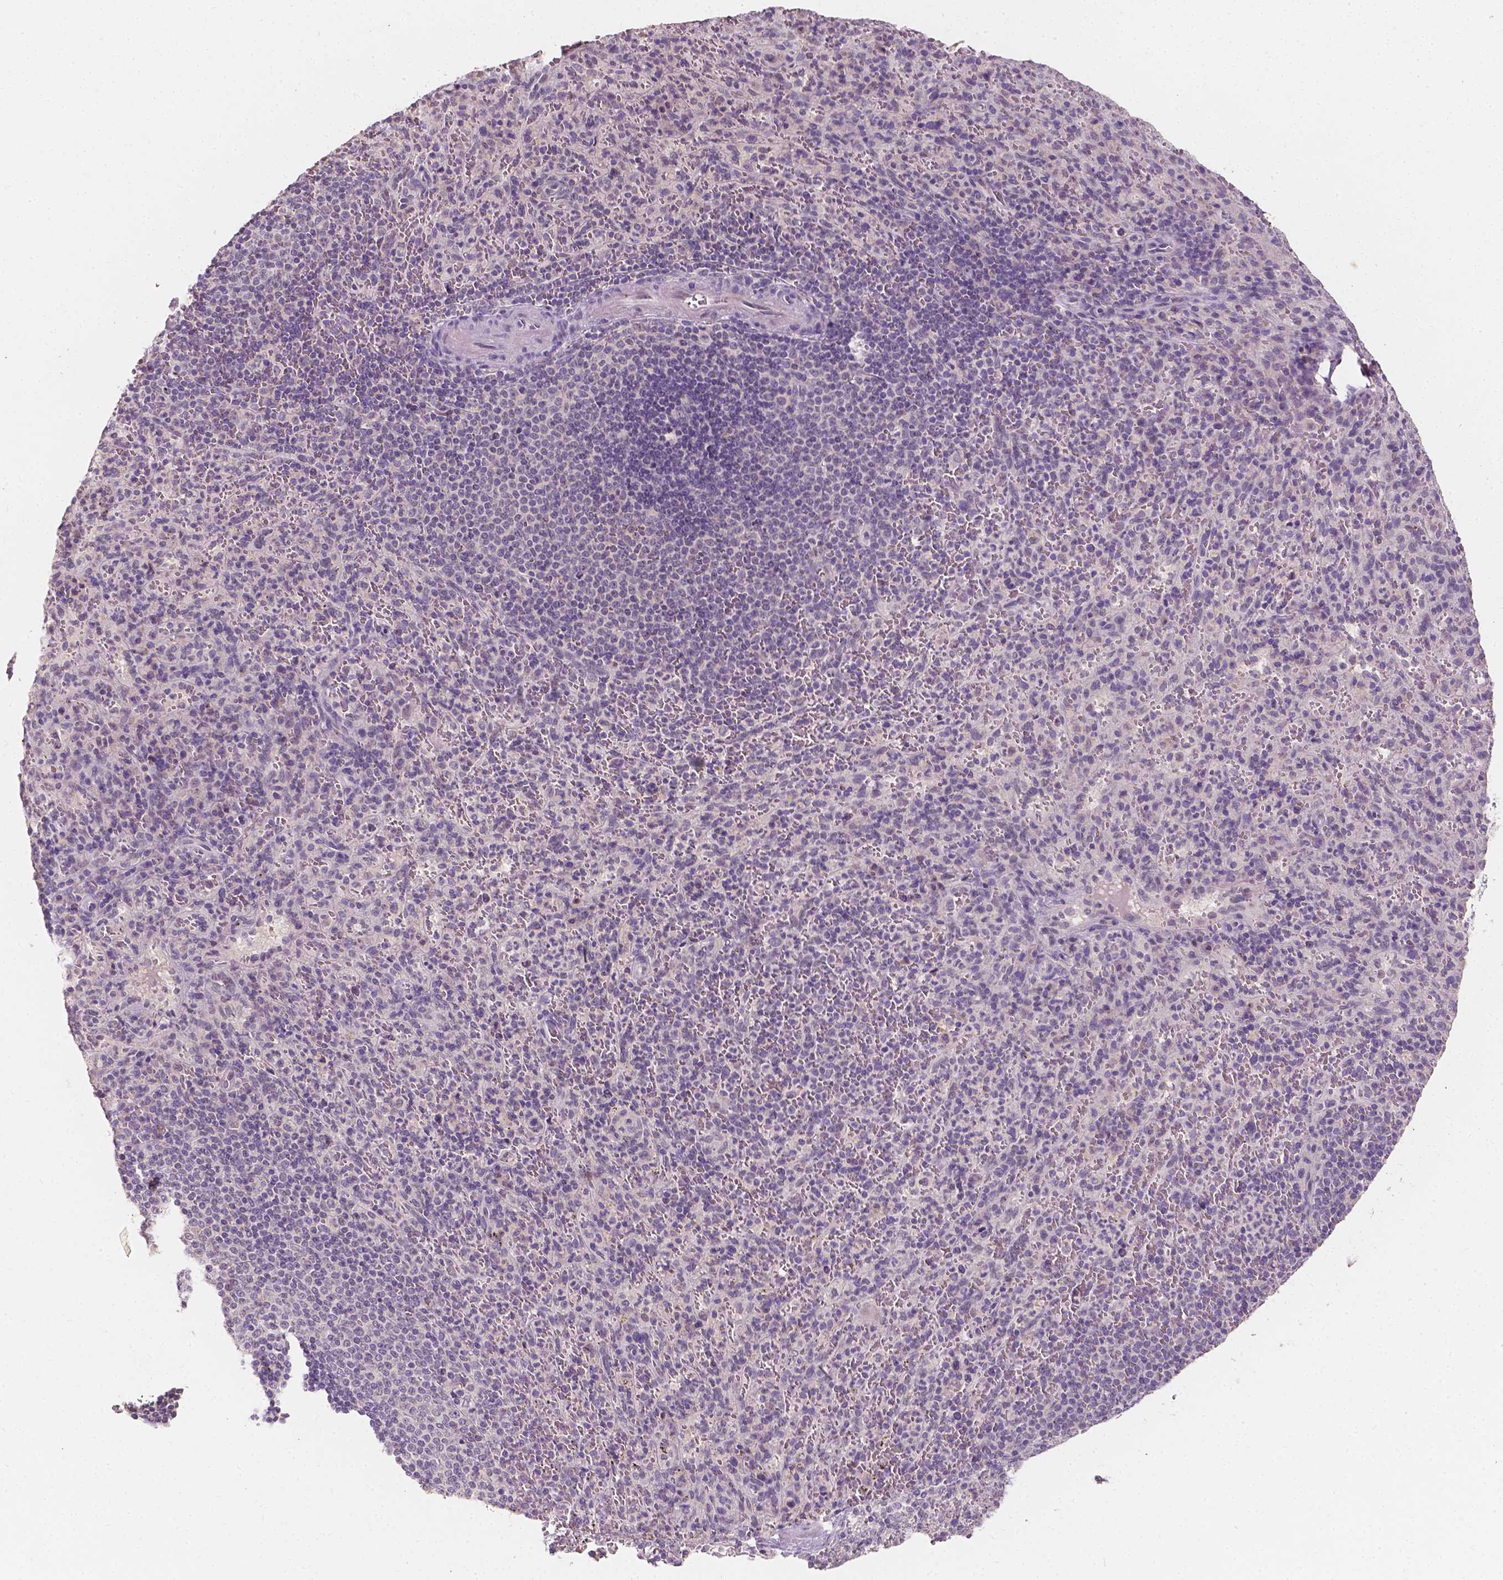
{"staining": {"intensity": "negative", "quantity": "none", "location": "none"}, "tissue": "spleen", "cell_type": "Cells in red pulp", "image_type": "normal", "snomed": [{"axis": "morphology", "description": "Normal tissue, NOS"}, {"axis": "topography", "description": "Spleen"}], "caption": "The immunohistochemistry histopathology image has no significant positivity in cells in red pulp of spleen.", "gene": "TAL1", "patient": {"sex": "male", "age": 57}}